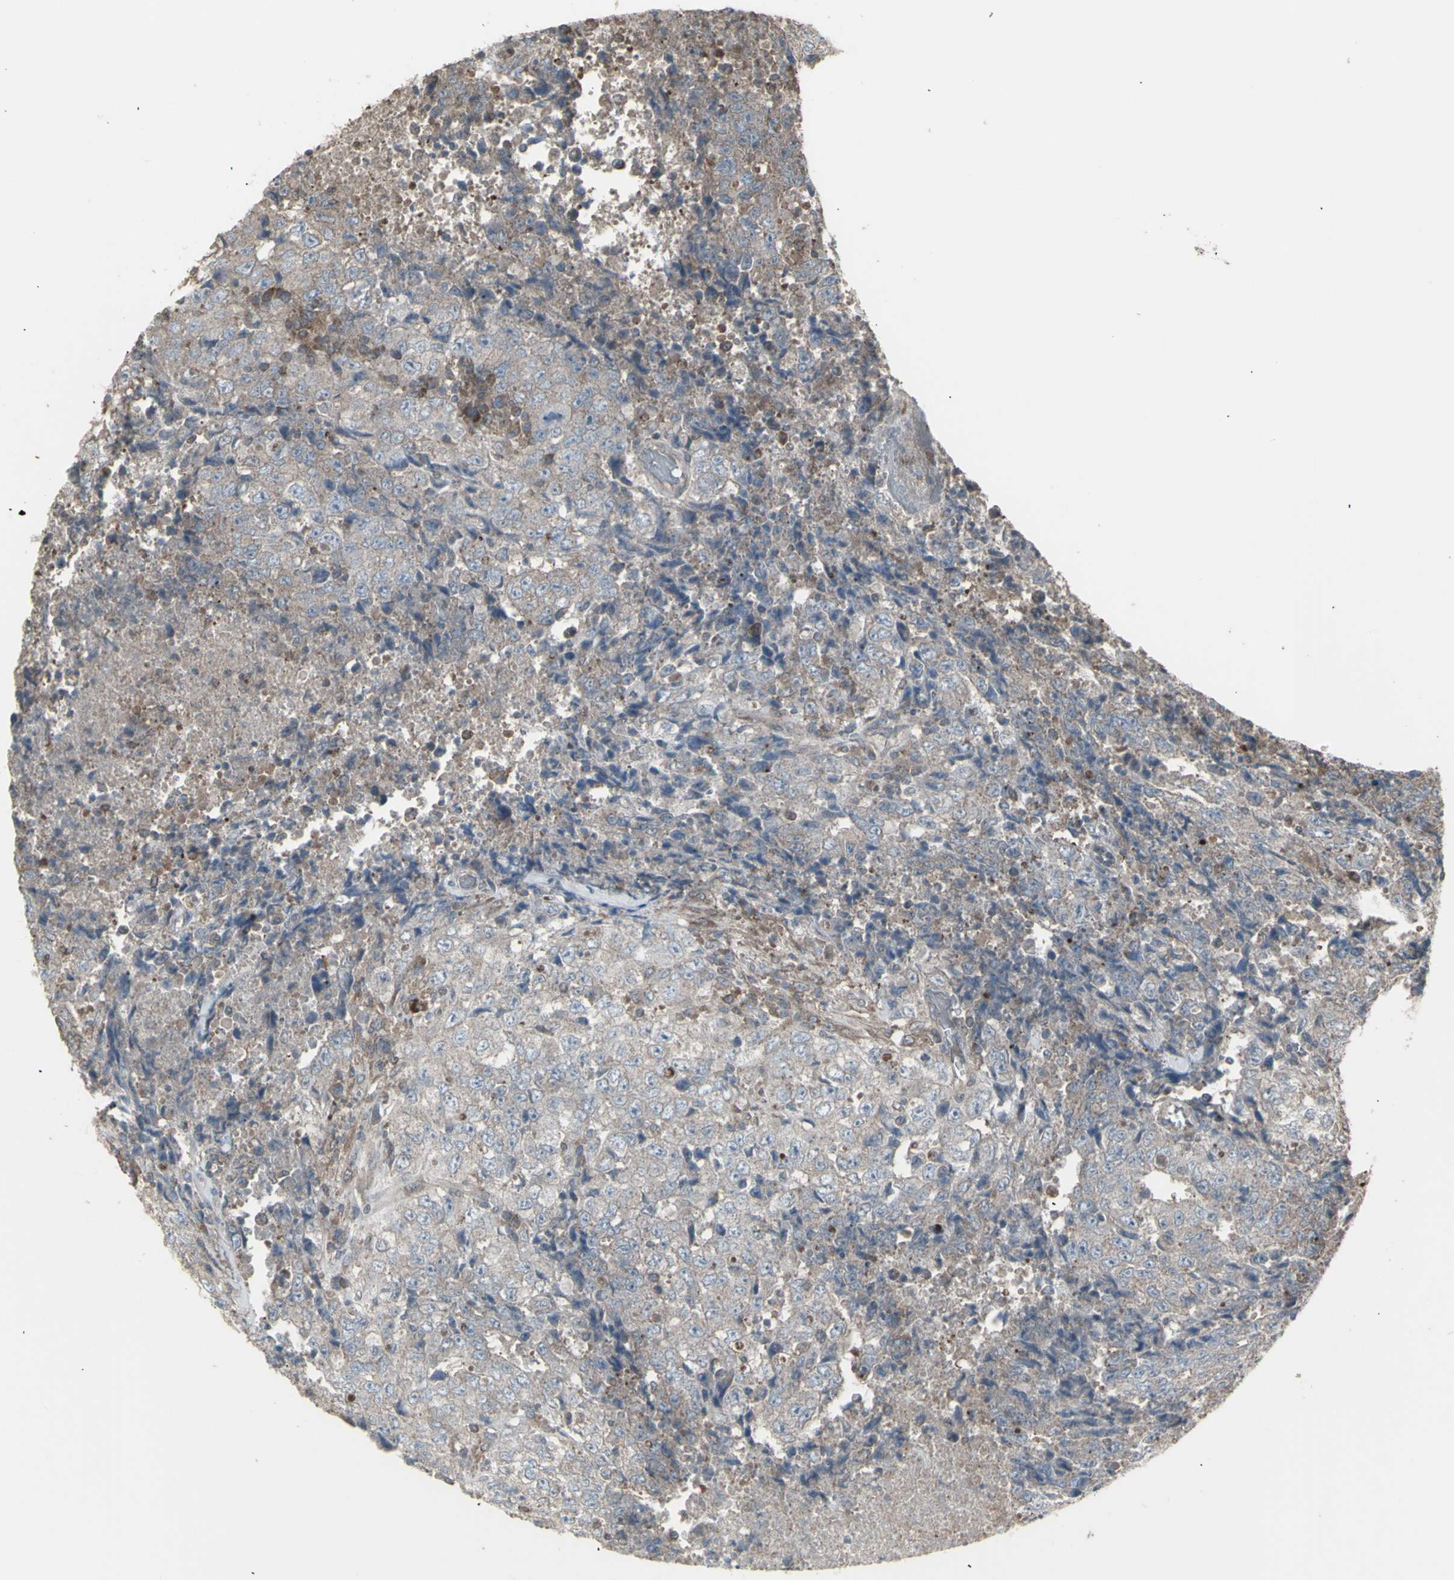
{"staining": {"intensity": "weak", "quantity": ">75%", "location": "cytoplasmic/membranous"}, "tissue": "testis cancer", "cell_type": "Tumor cells", "image_type": "cancer", "snomed": [{"axis": "morphology", "description": "Necrosis, NOS"}, {"axis": "morphology", "description": "Carcinoma, Embryonal, NOS"}, {"axis": "topography", "description": "Testis"}], "caption": "High-power microscopy captured an immunohistochemistry micrograph of testis cancer (embryonal carcinoma), revealing weak cytoplasmic/membranous positivity in about >75% of tumor cells.", "gene": "RNASEL", "patient": {"sex": "male", "age": 19}}